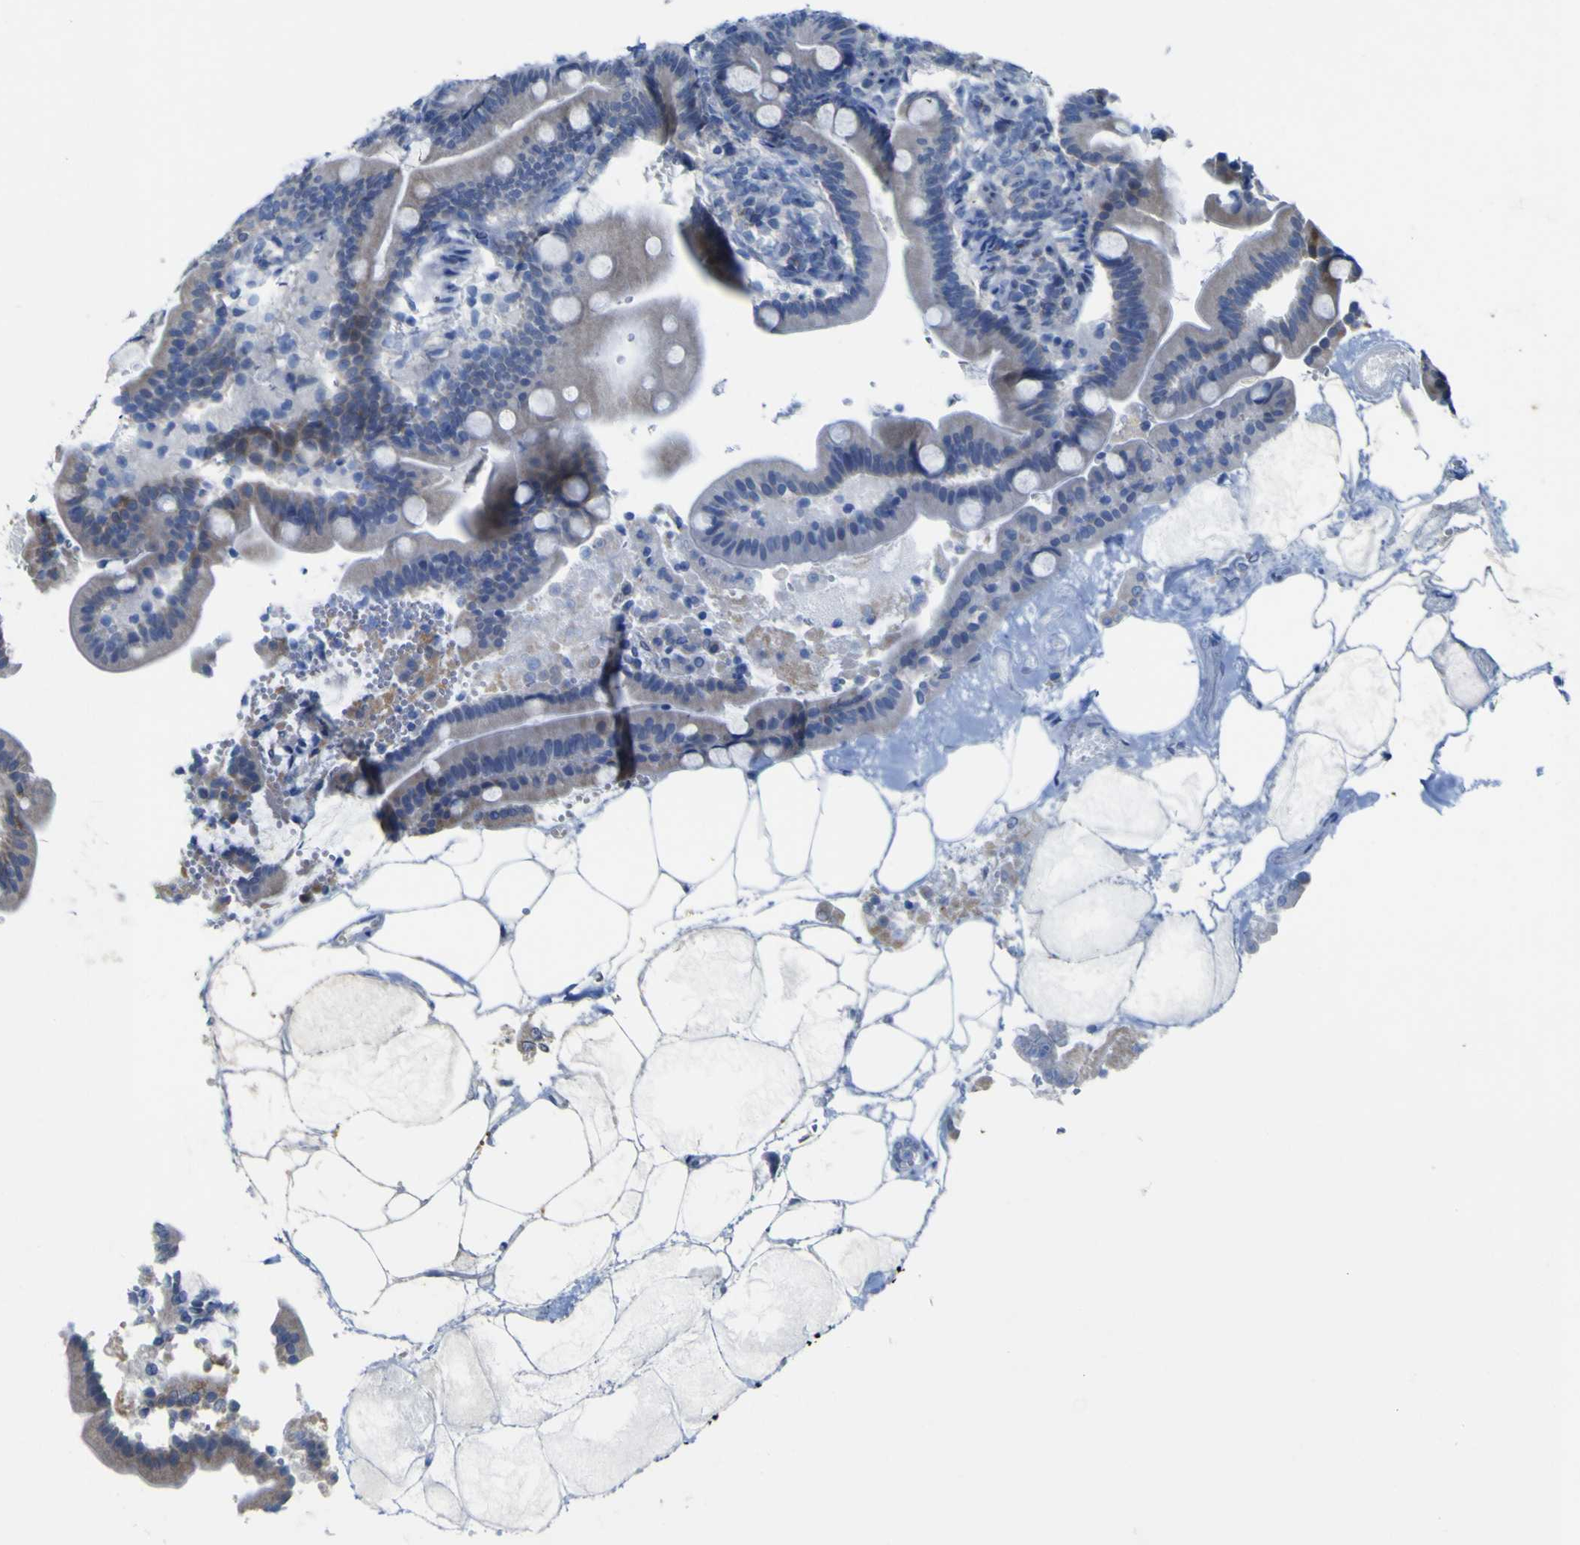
{"staining": {"intensity": "strong", "quantity": "<25%", "location": "cytoplasmic/membranous"}, "tissue": "duodenum", "cell_type": "Glandular cells", "image_type": "normal", "snomed": [{"axis": "morphology", "description": "Normal tissue, NOS"}, {"axis": "topography", "description": "Duodenum"}], "caption": "Duodenum stained for a protein reveals strong cytoplasmic/membranous positivity in glandular cells. Using DAB (3,3'-diaminobenzidine) (brown) and hematoxylin (blue) stains, captured at high magnification using brightfield microscopy.", "gene": "NAV1", "patient": {"sex": "male", "age": 54}}